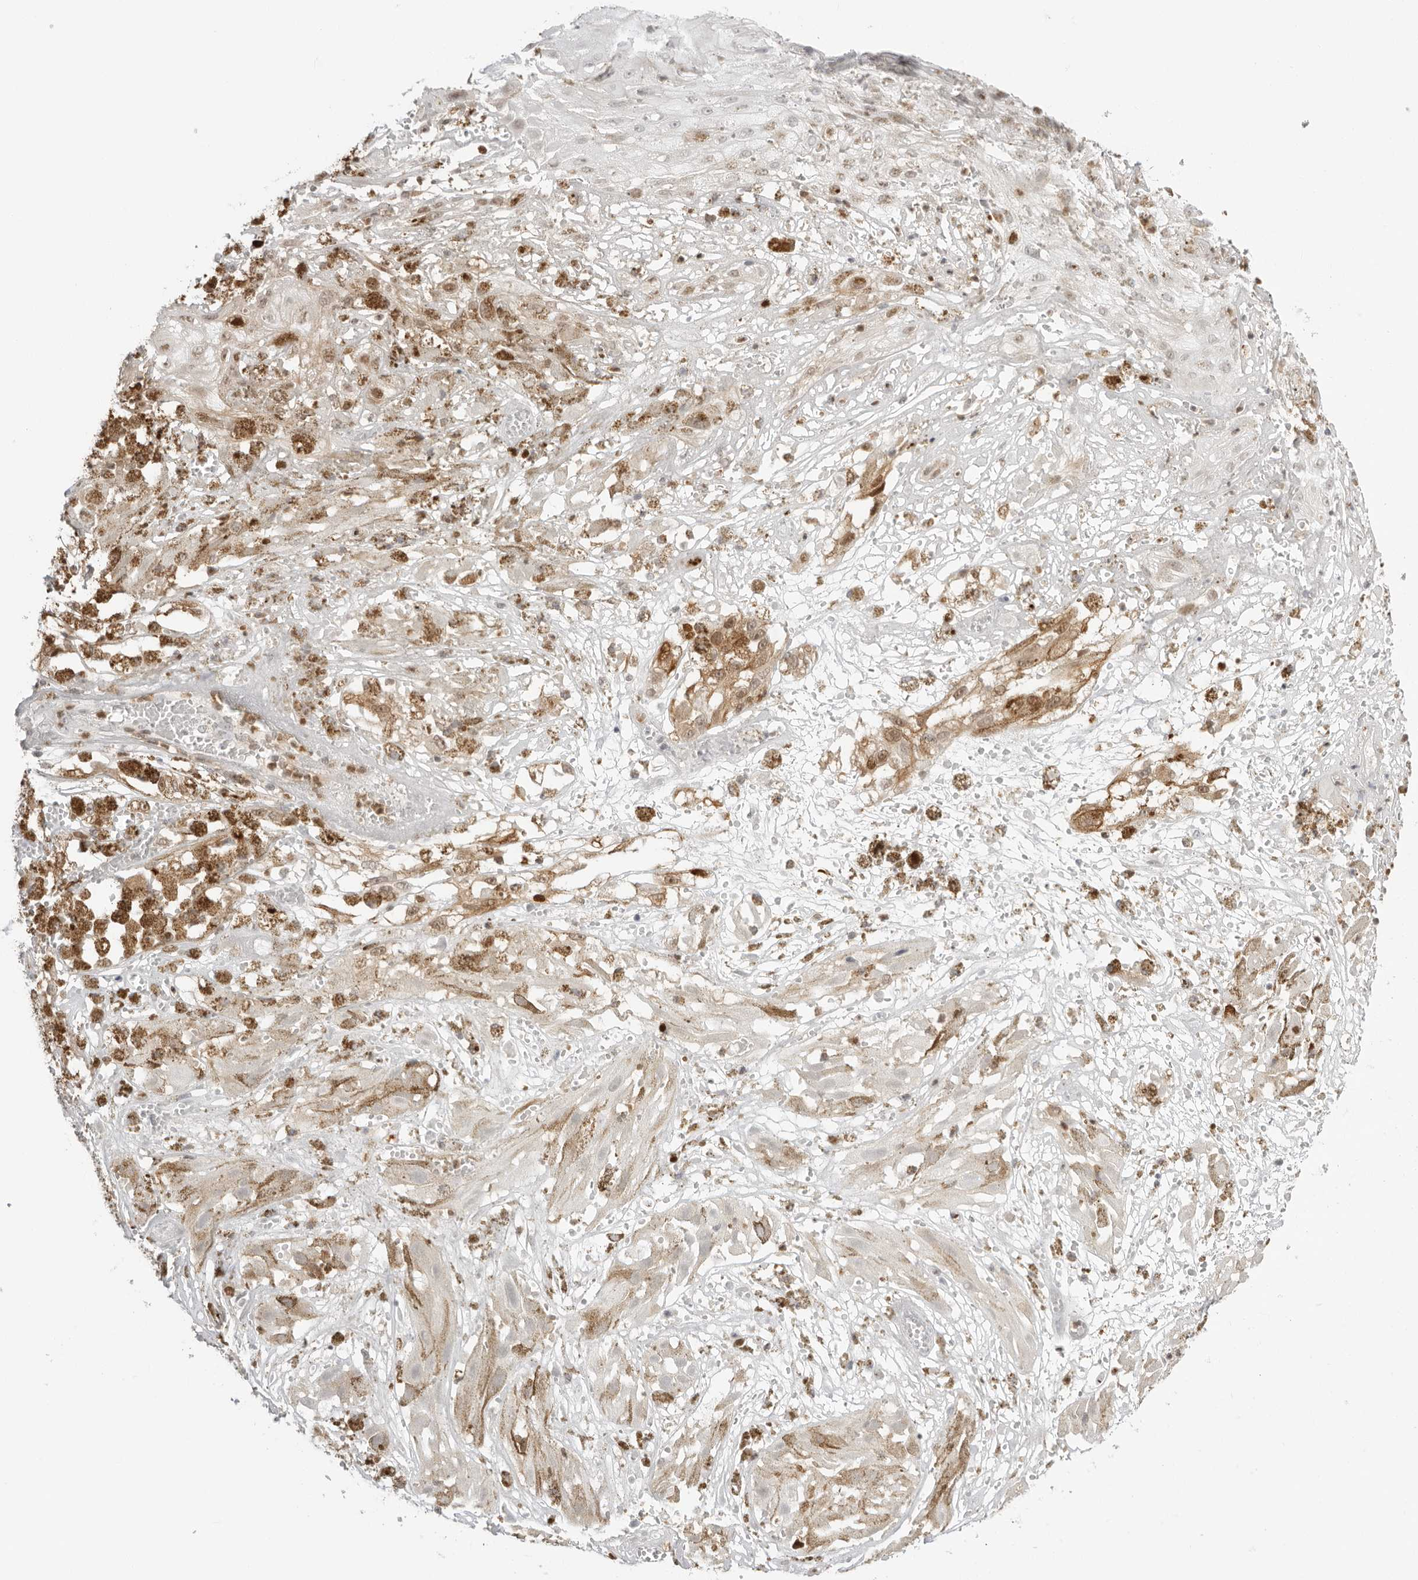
{"staining": {"intensity": "weak", "quantity": "25%-75%", "location": "cytoplasmic/membranous,nuclear"}, "tissue": "melanoma", "cell_type": "Tumor cells", "image_type": "cancer", "snomed": [{"axis": "morphology", "description": "Malignant melanoma, NOS"}, {"axis": "topography", "description": "Skin"}], "caption": "About 25%-75% of tumor cells in human malignant melanoma reveal weak cytoplasmic/membranous and nuclear protein positivity as visualized by brown immunohistochemical staining.", "gene": "RNF146", "patient": {"sex": "male", "age": 88}}